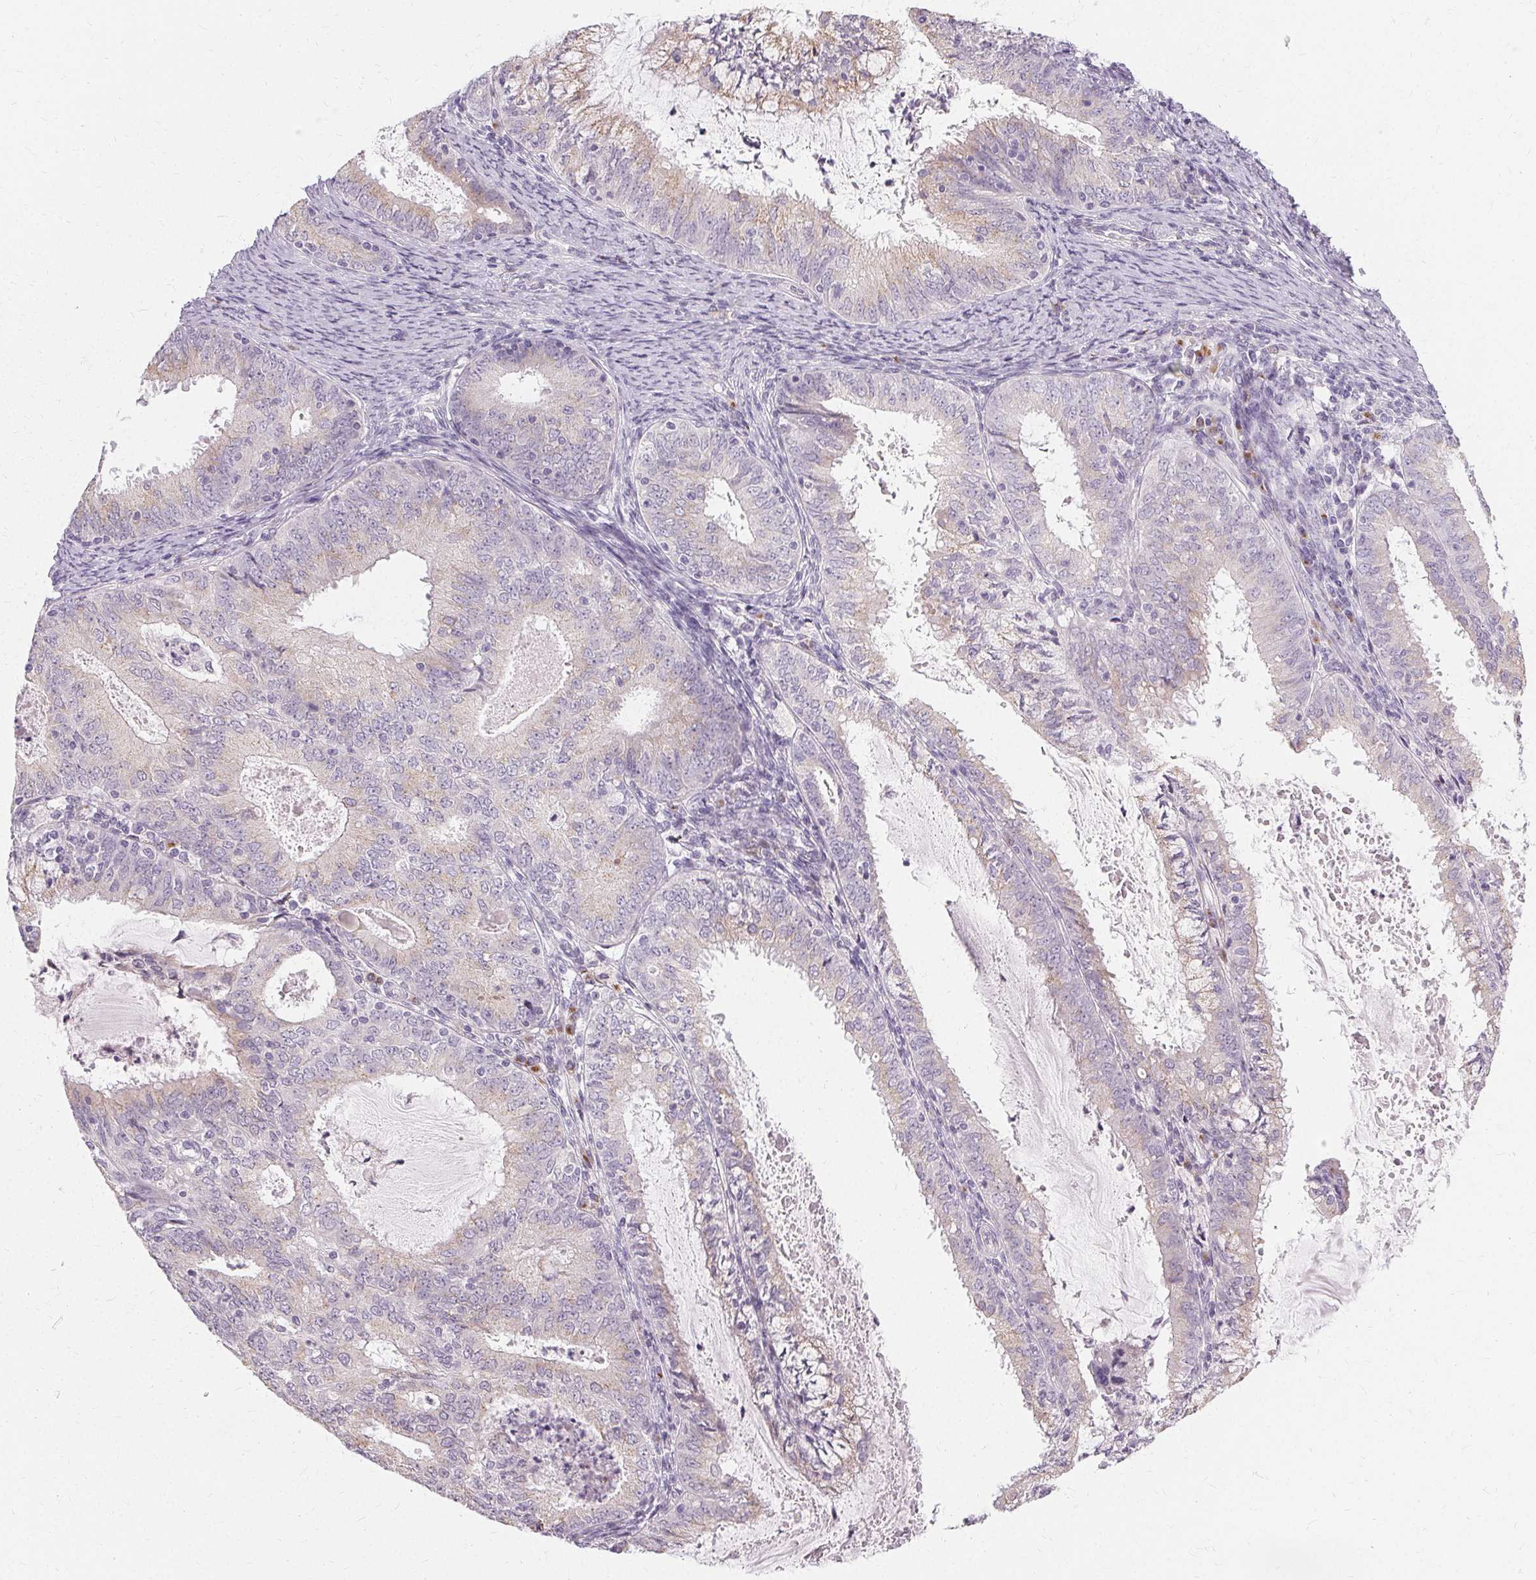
{"staining": {"intensity": "negative", "quantity": "none", "location": "none"}, "tissue": "endometrial cancer", "cell_type": "Tumor cells", "image_type": "cancer", "snomed": [{"axis": "morphology", "description": "Adenocarcinoma, NOS"}, {"axis": "topography", "description": "Endometrium"}], "caption": "An immunohistochemistry image of endometrial cancer is shown. There is no staining in tumor cells of endometrial cancer.", "gene": "FCRL3", "patient": {"sex": "female", "age": 57}}